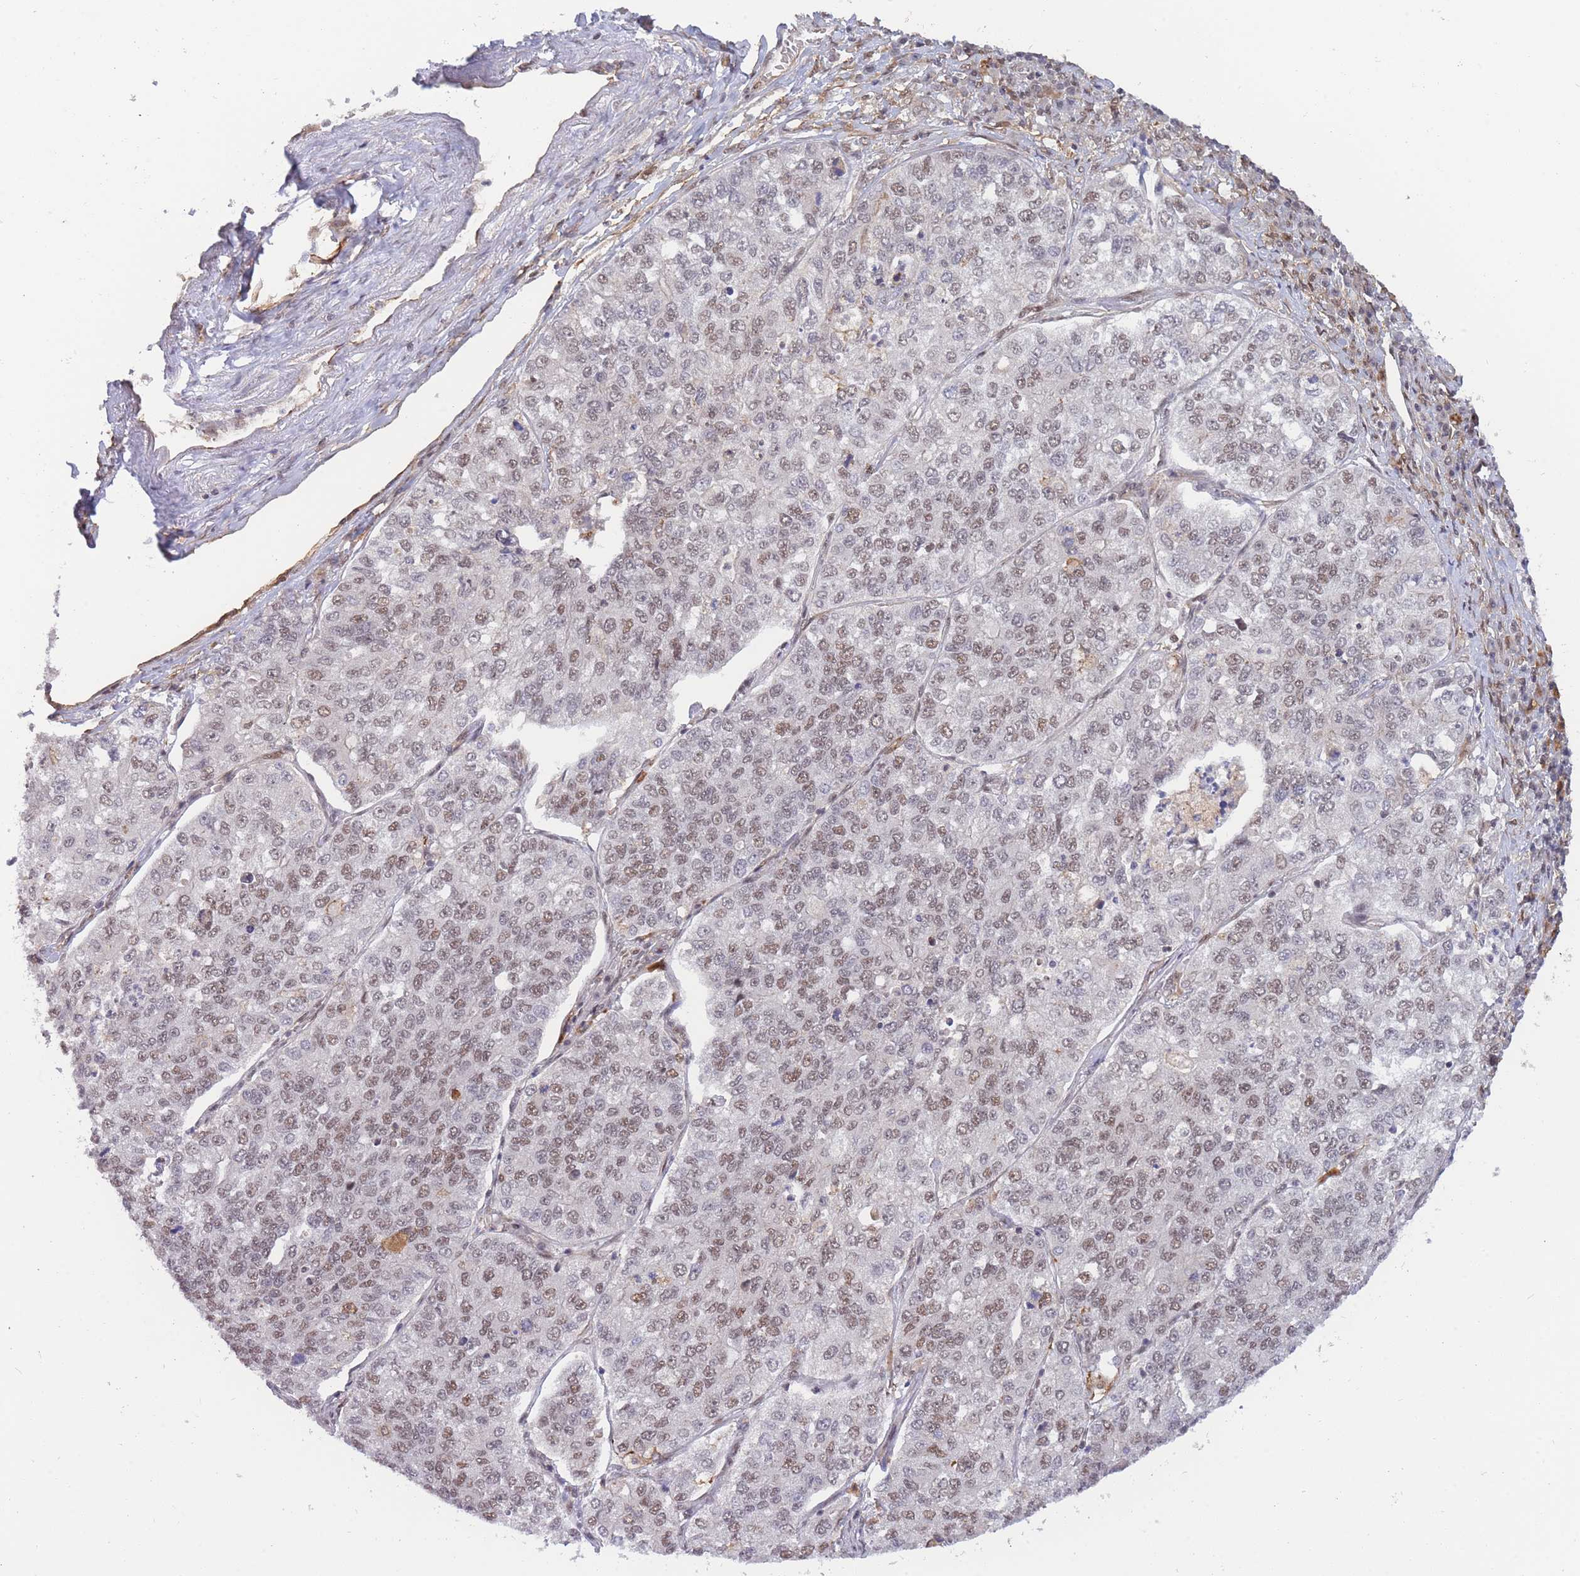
{"staining": {"intensity": "moderate", "quantity": "25%-75%", "location": "nuclear"}, "tissue": "lung cancer", "cell_type": "Tumor cells", "image_type": "cancer", "snomed": [{"axis": "morphology", "description": "Adenocarcinoma, NOS"}, {"axis": "topography", "description": "Lung"}], "caption": "Lung adenocarcinoma stained for a protein reveals moderate nuclear positivity in tumor cells. Using DAB (3,3'-diaminobenzidine) (brown) and hematoxylin (blue) stains, captured at high magnification using brightfield microscopy.", "gene": "BOD1L1", "patient": {"sex": "male", "age": 49}}